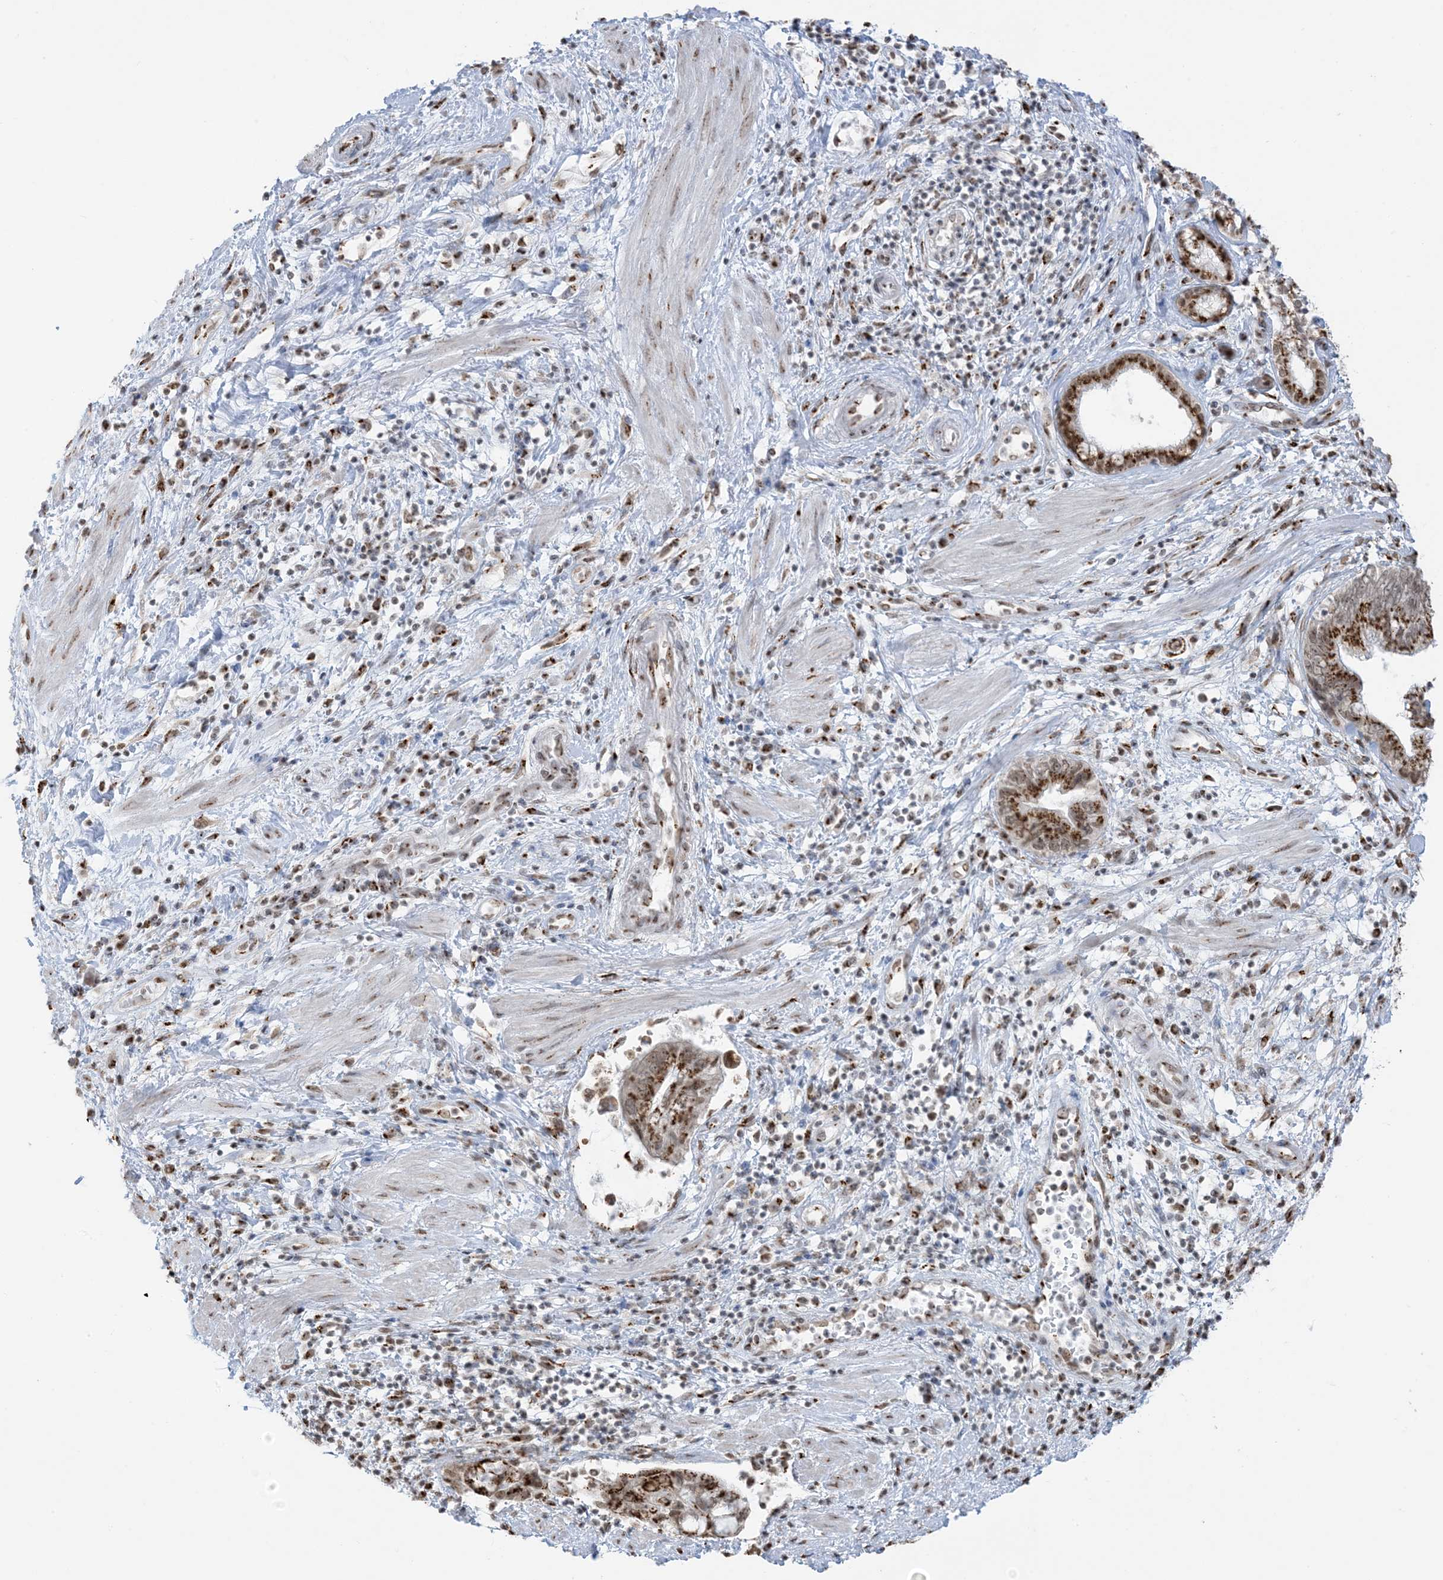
{"staining": {"intensity": "moderate", "quantity": ">75%", "location": "cytoplasmic/membranous,nuclear"}, "tissue": "pancreatic cancer", "cell_type": "Tumor cells", "image_type": "cancer", "snomed": [{"axis": "morphology", "description": "Adenocarcinoma, NOS"}, {"axis": "topography", "description": "Pancreas"}], "caption": "Brown immunohistochemical staining in pancreatic cancer reveals moderate cytoplasmic/membranous and nuclear positivity in about >75% of tumor cells. (DAB (3,3'-diaminobenzidine) IHC, brown staining for protein, blue staining for nuclei).", "gene": "GPR107", "patient": {"sex": "female", "age": 73}}